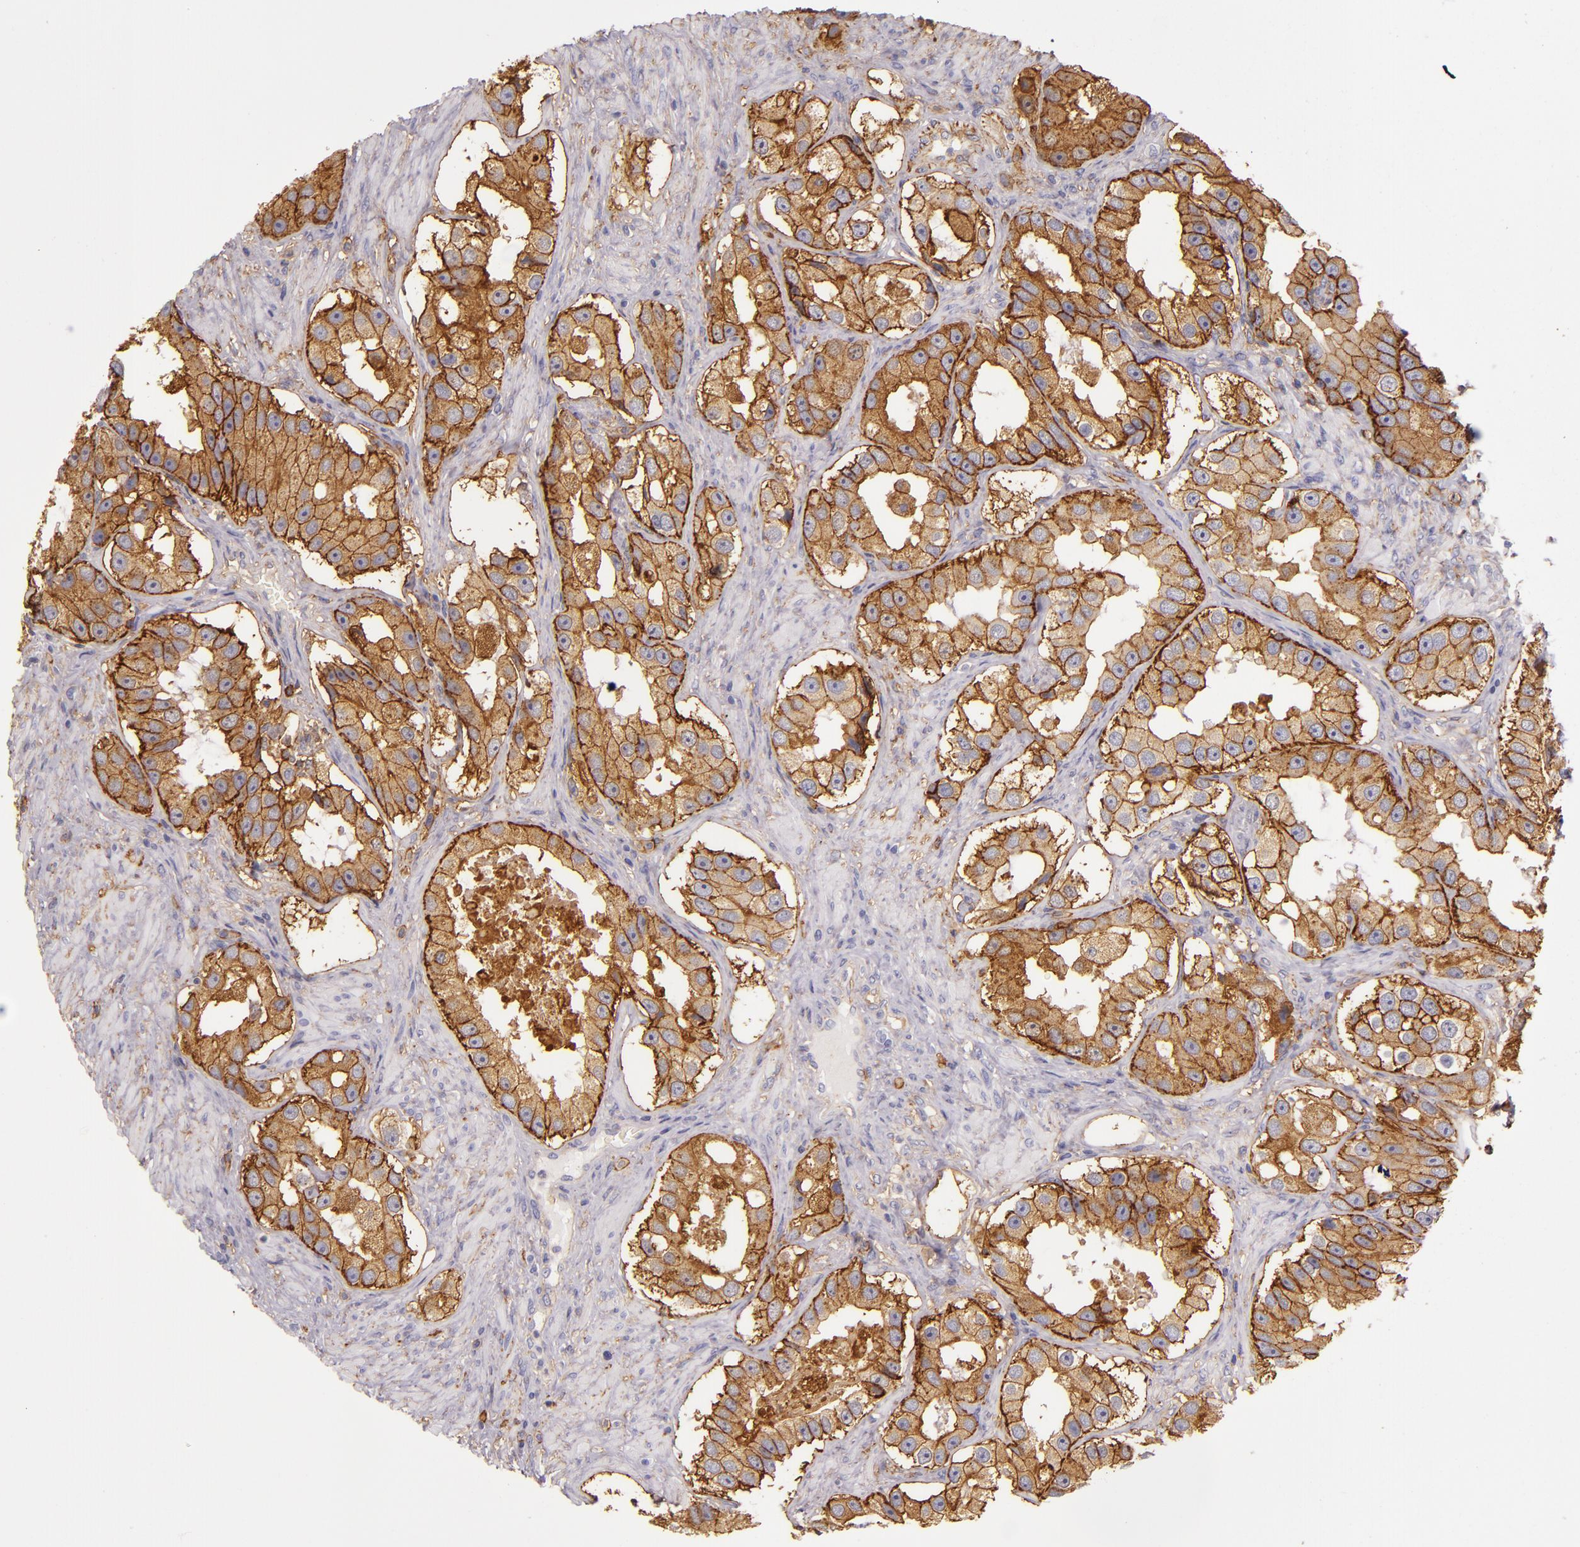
{"staining": {"intensity": "strong", "quantity": ">75%", "location": "cytoplasmic/membranous"}, "tissue": "prostate cancer", "cell_type": "Tumor cells", "image_type": "cancer", "snomed": [{"axis": "morphology", "description": "Adenocarcinoma, High grade"}, {"axis": "topography", "description": "Prostate"}], "caption": "Prostate cancer stained with immunohistochemistry demonstrates strong cytoplasmic/membranous staining in about >75% of tumor cells.", "gene": "CD9", "patient": {"sex": "male", "age": 63}}